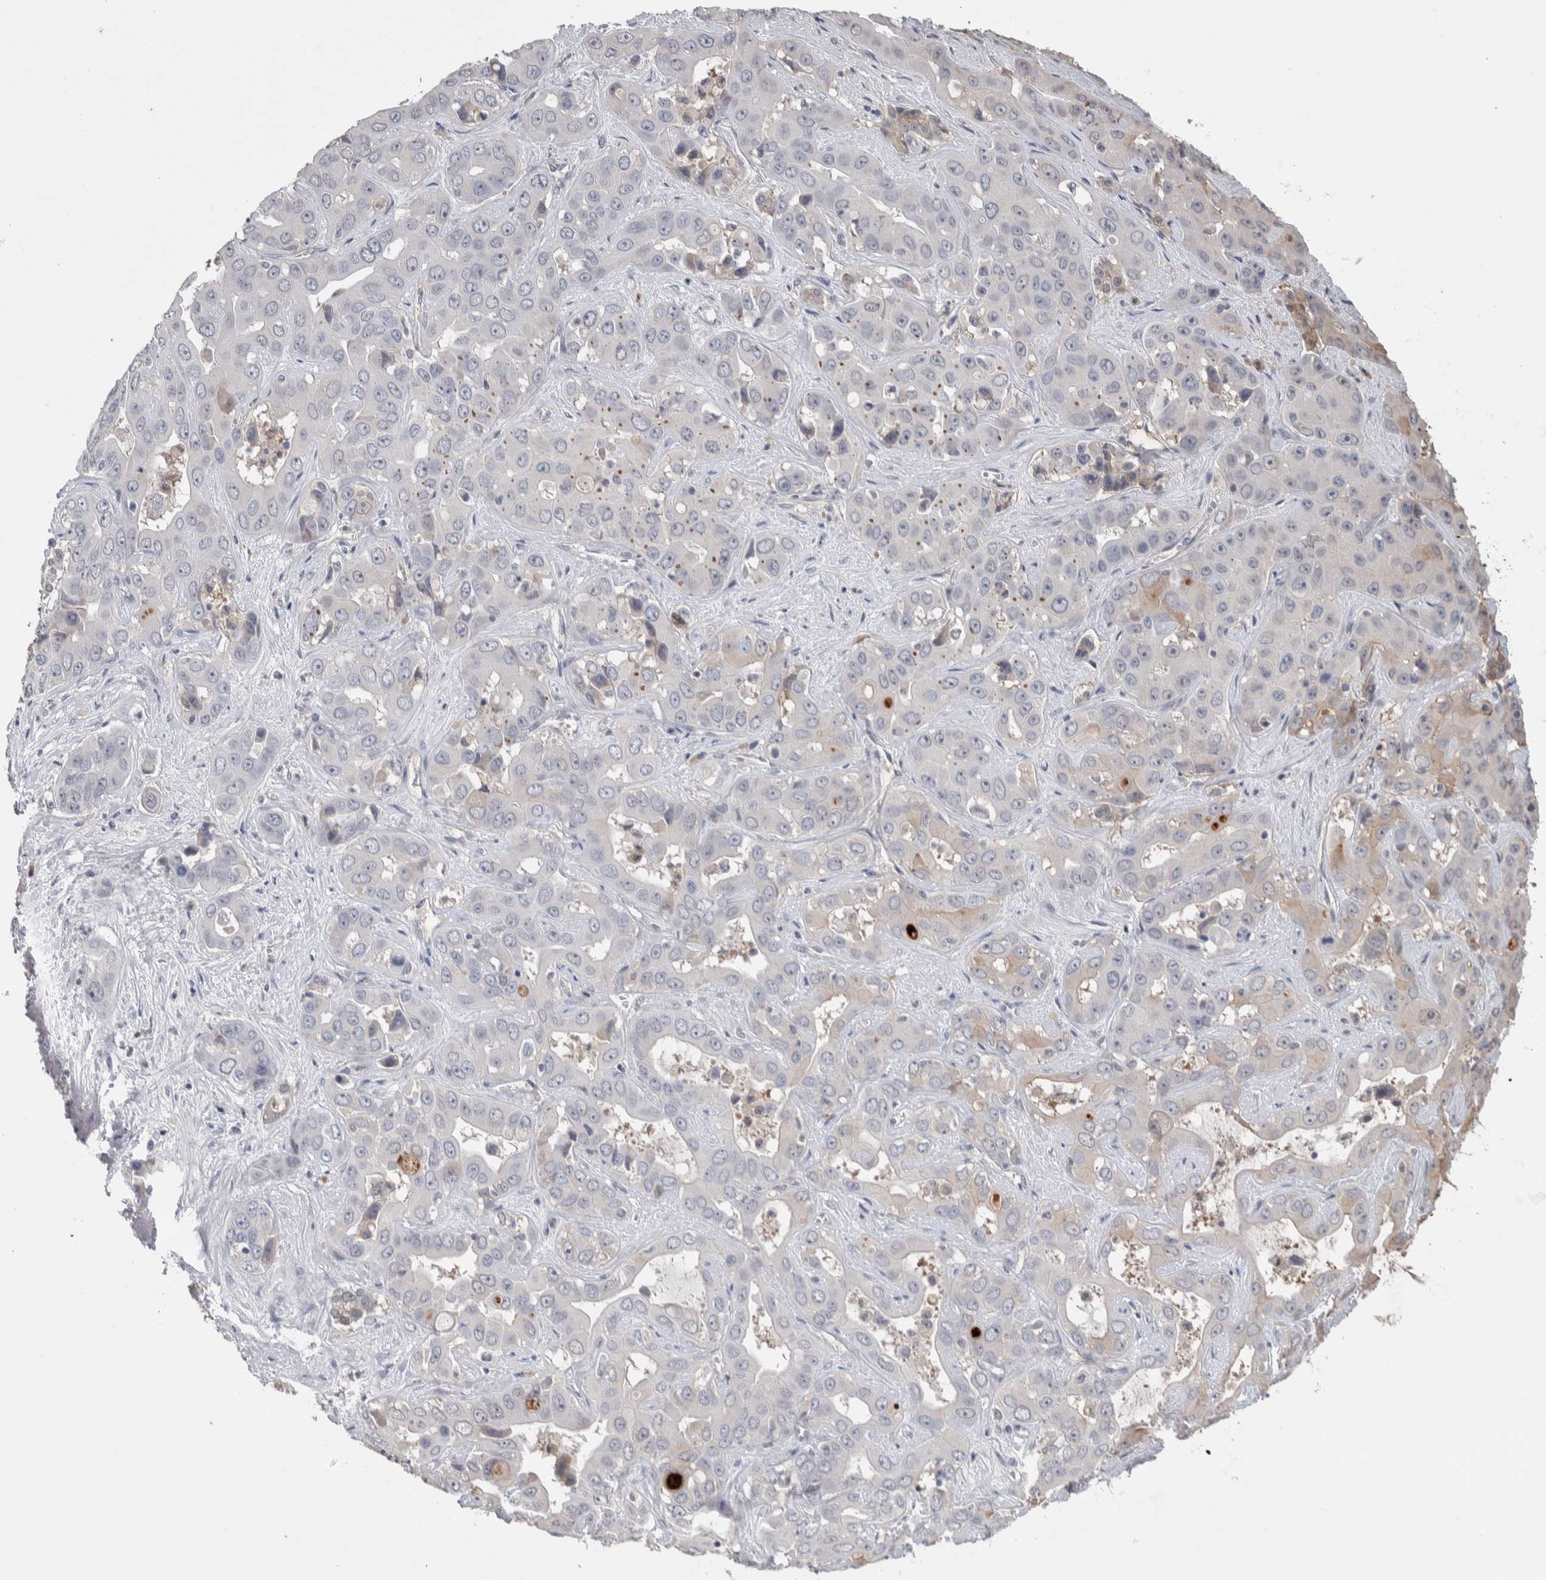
{"staining": {"intensity": "negative", "quantity": "none", "location": "none"}, "tissue": "liver cancer", "cell_type": "Tumor cells", "image_type": "cancer", "snomed": [{"axis": "morphology", "description": "Cholangiocarcinoma"}, {"axis": "topography", "description": "Liver"}], "caption": "Tumor cells are negative for protein expression in human liver cancer. Nuclei are stained in blue.", "gene": "TMEM102", "patient": {"sex": "female", "age": 52}}